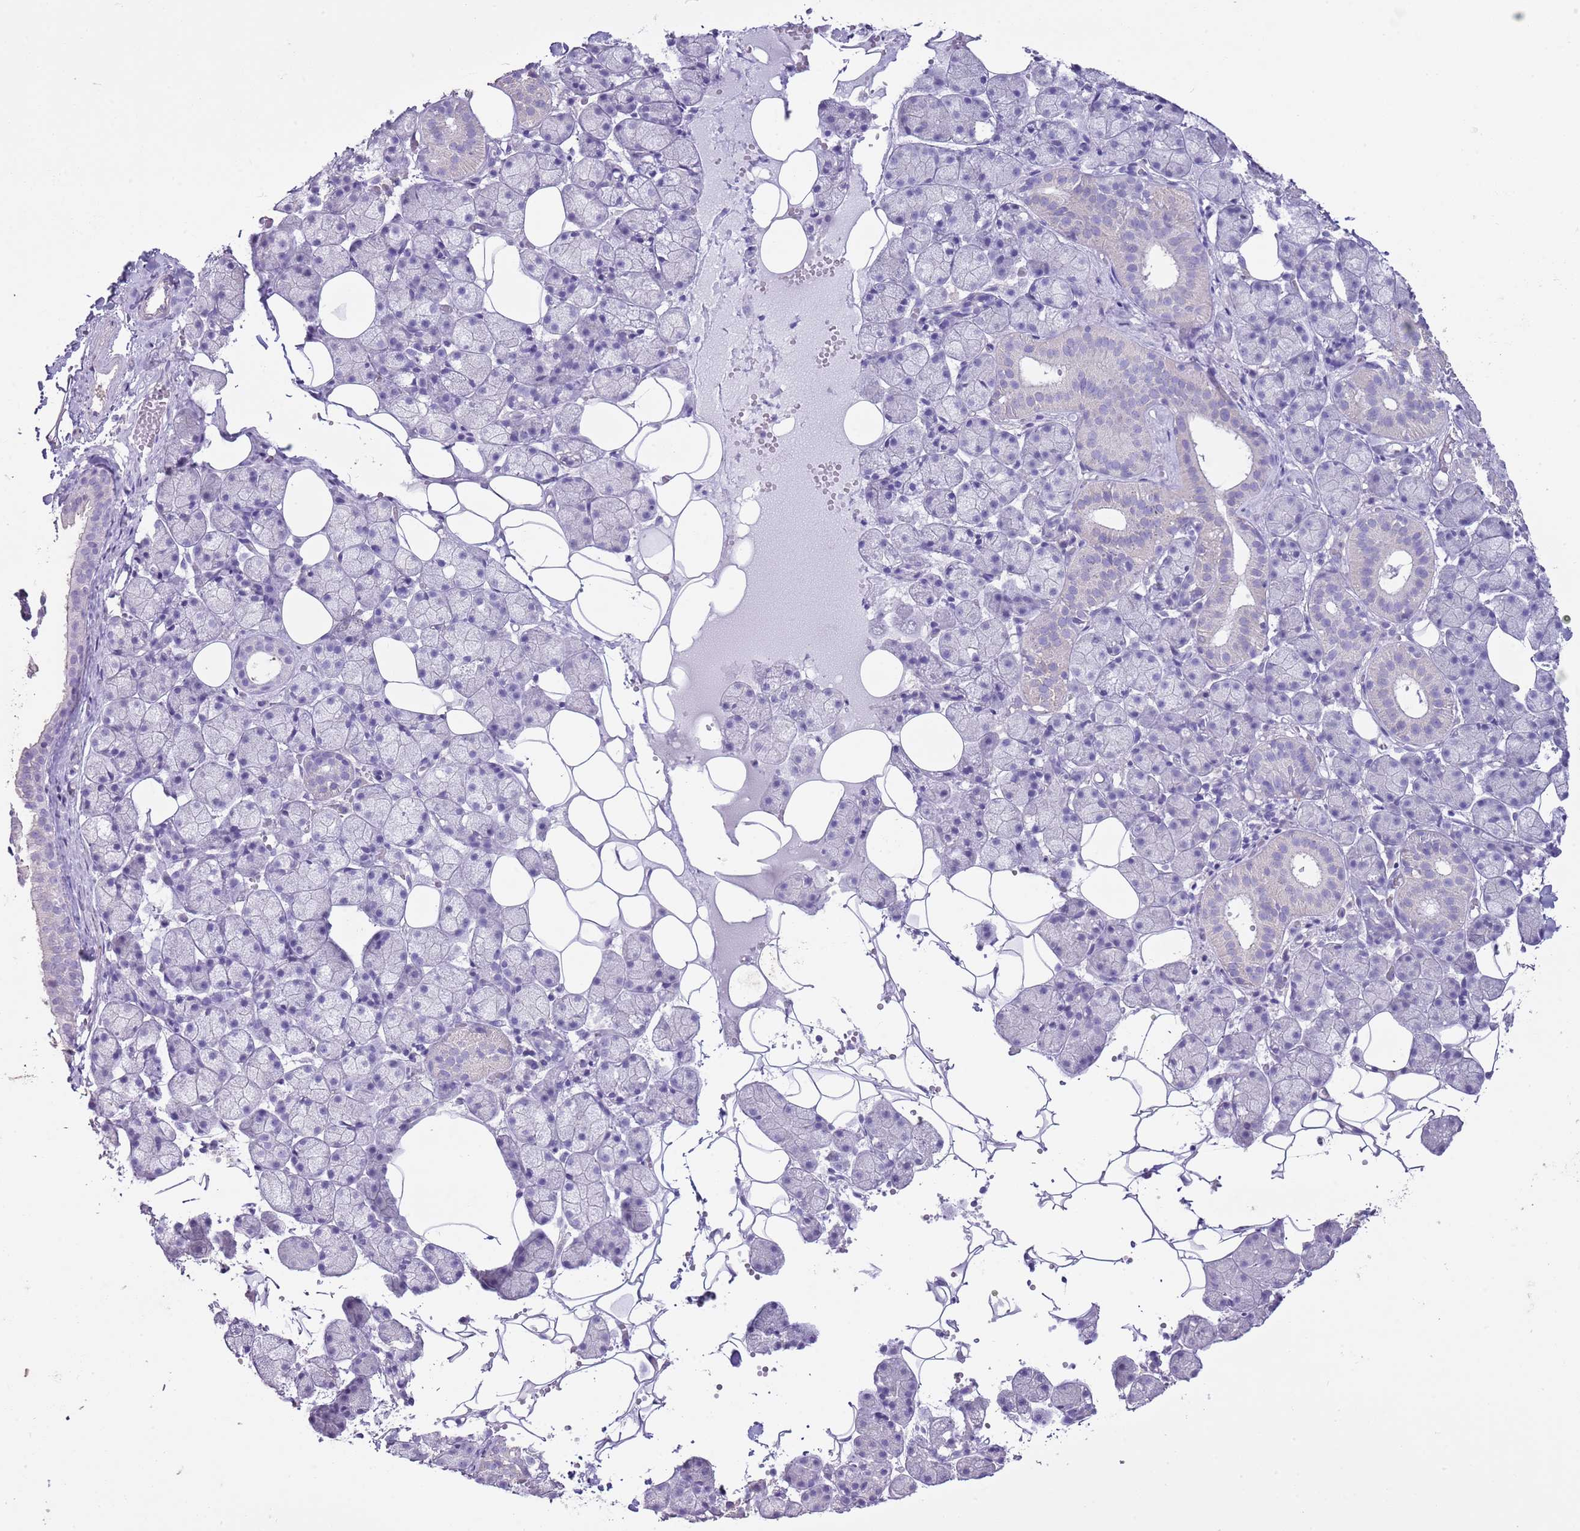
{"staining": {"intensity": "negative", "quantity": "none", "location": "none"}, "tissue": "salivary gland", "cell_type": "Glandular cells", "image_type": "normal", "snomed": [{"axis": "morphology", "description": "Normal tissue, NOS"}, {"axis": "topography", "description": "Salivary gland"}], "caption": "IHC image of unremarkable human salivary gland stained for a protein (brown), which reveals no expression in glandular cells.", "gene": "BLOC1S2", "patient": {"sex": "female", "age": 33}}